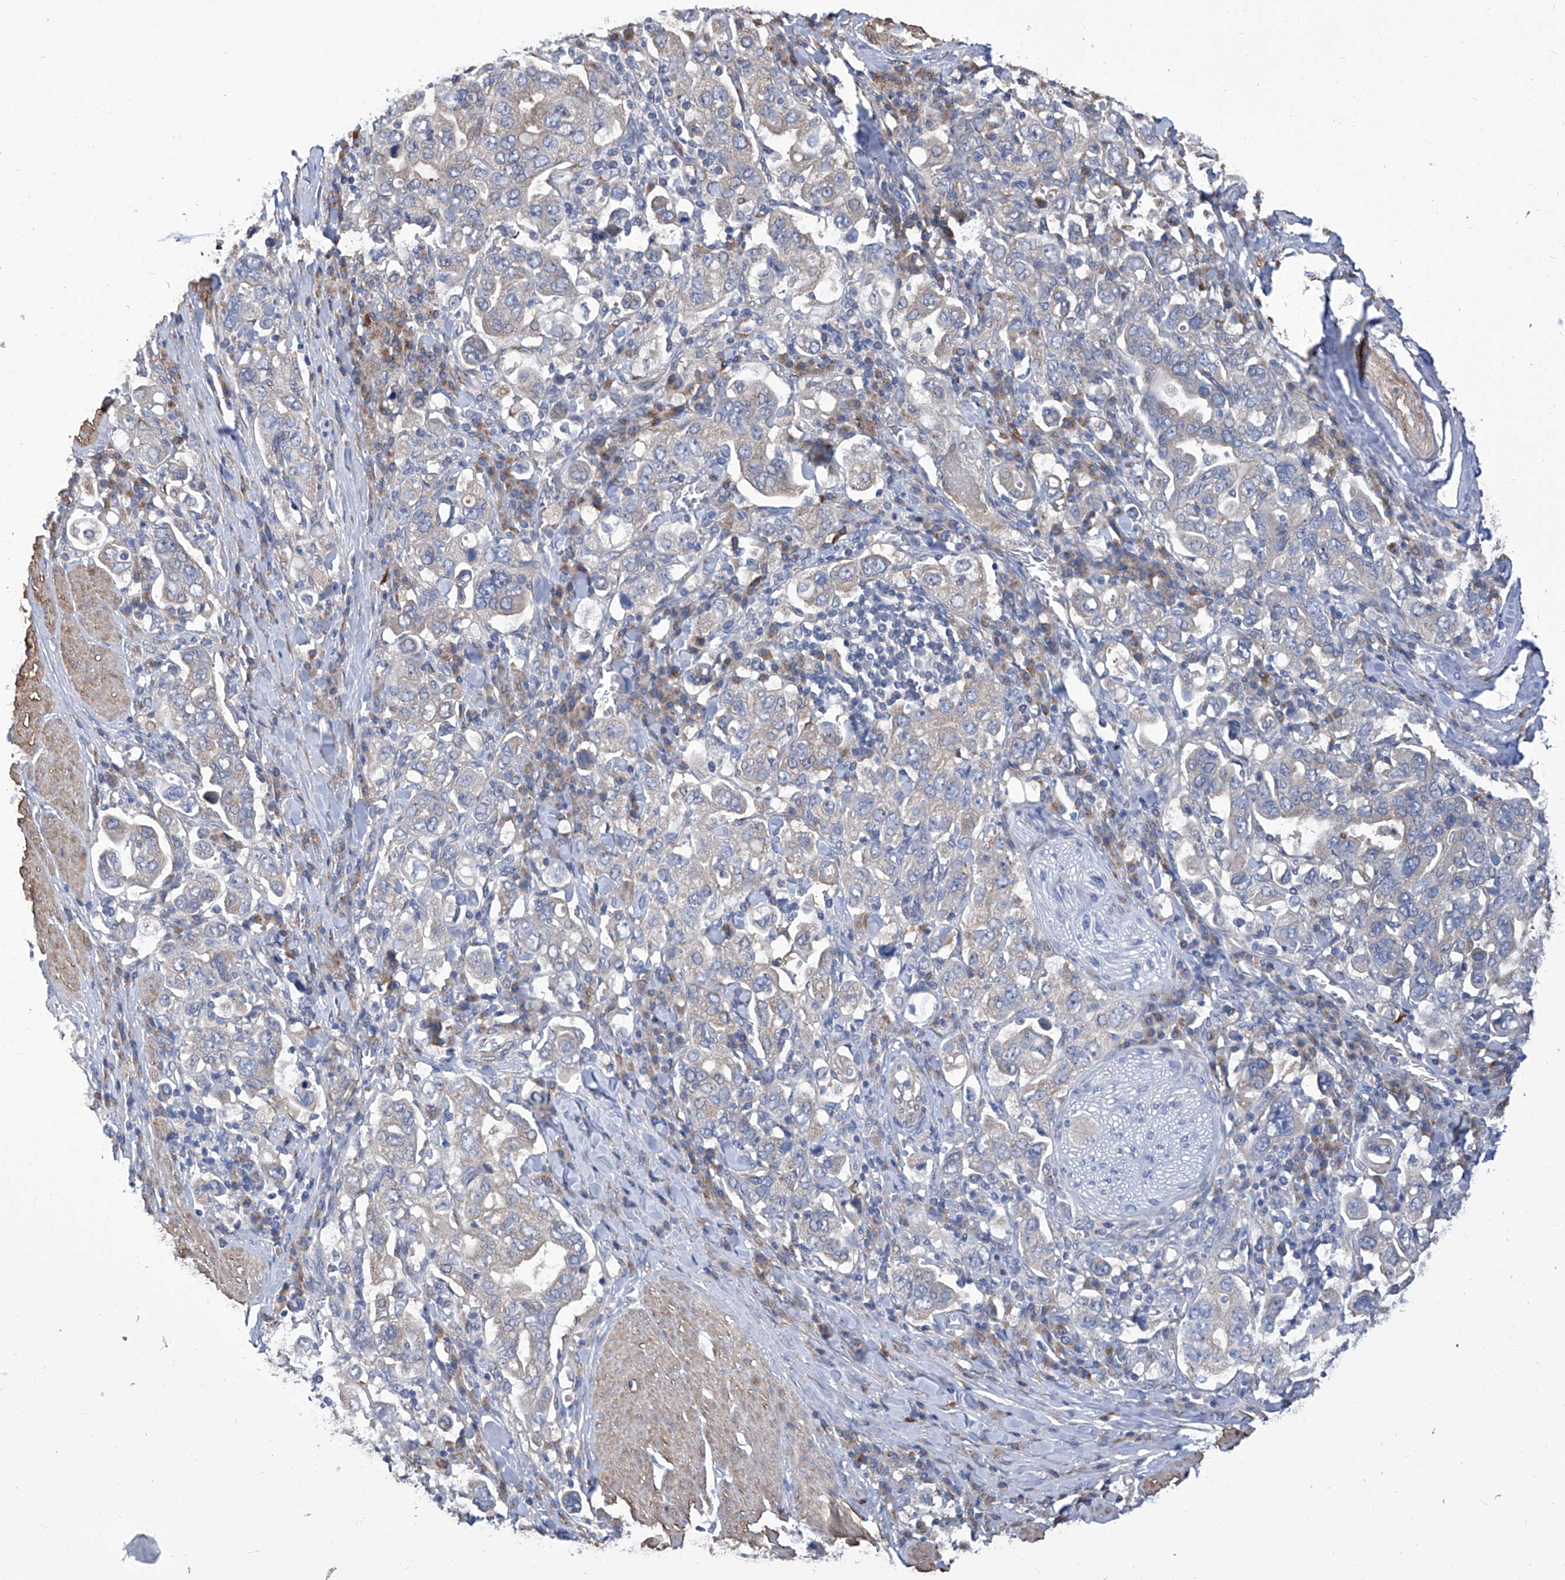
{"staining": {"intensity": "weak", "quantity": "<25%", "location": "cytoplasmic/membranous"}, "tissue": "stomach cancer", "cell_type": "Tumor cells", "image_type": "cancer", "snomed": [{"axis": "morphology", "description": "Adenocarcinoma, NOS"}, {"axis": "topography", "description": "Stomach, upper"}], "caption": "Human stomach cancer (adenocarcinoma) stained for a protein using immunohistochemistry (IHC) demonstrates no expression in tumor cells.", "gene": "SMS", "patient": {"sex": "male", "age": 62}}